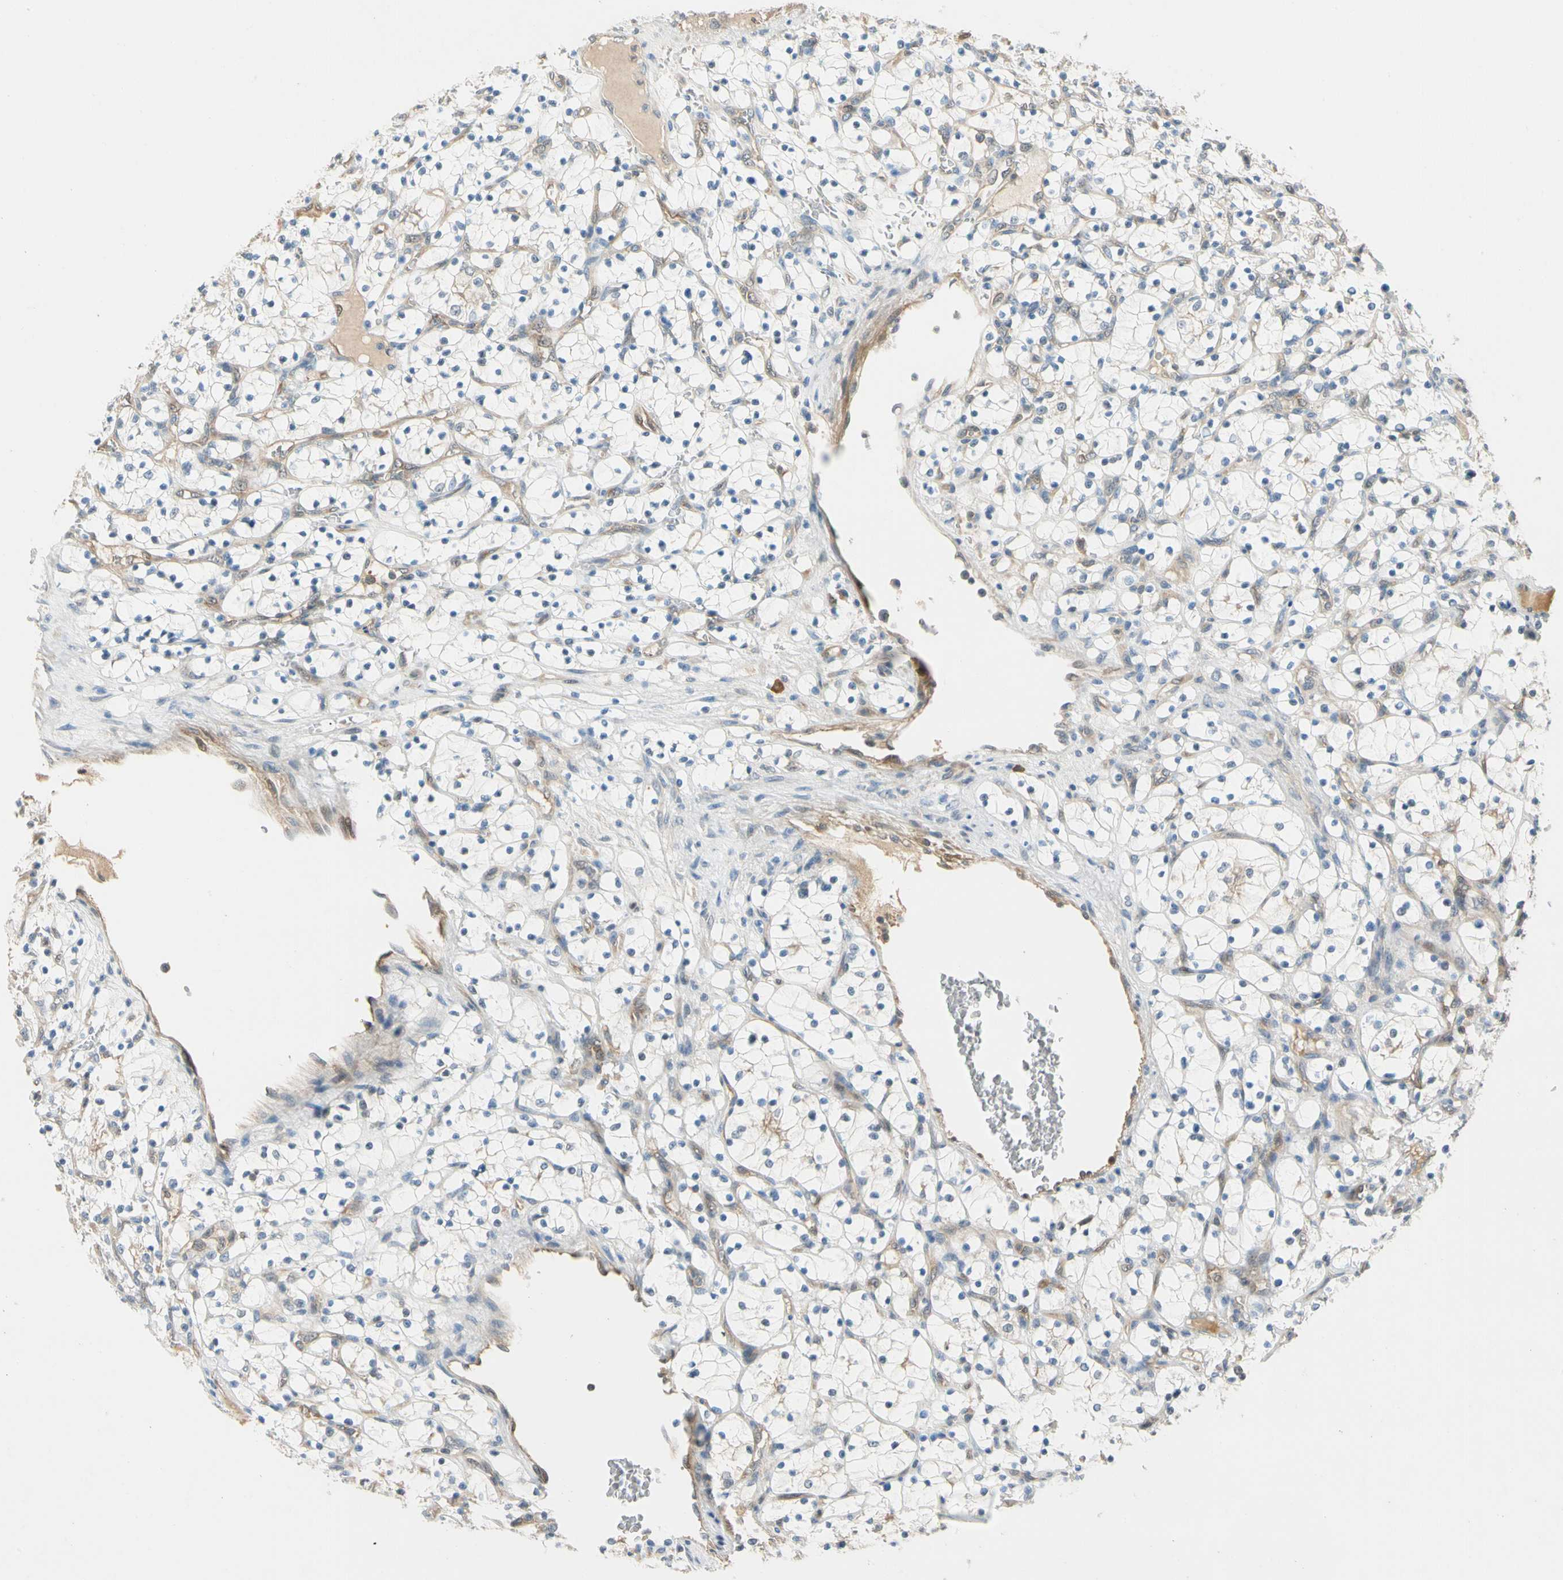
{"staining": {"intensity": "weak", "quantity": "<25%", "location": "cytoplasmic/membranous"}, "tissue": "renal cancer", "cell_type": "Tumor cells", "image_type": "cancer", "snomed": [{"axis": "morphology", "description": "Adenocarcinoma, NOS"}, {"axis": "topography", "description": "Kidney"}], "caption": "Renal cancer was stained to show a protein in brown. There is no significant expression in tumor cells. Nuclei are stained in blue.", "gene": "WIPI1", "patient": {"sex": "female", "age": 69}}